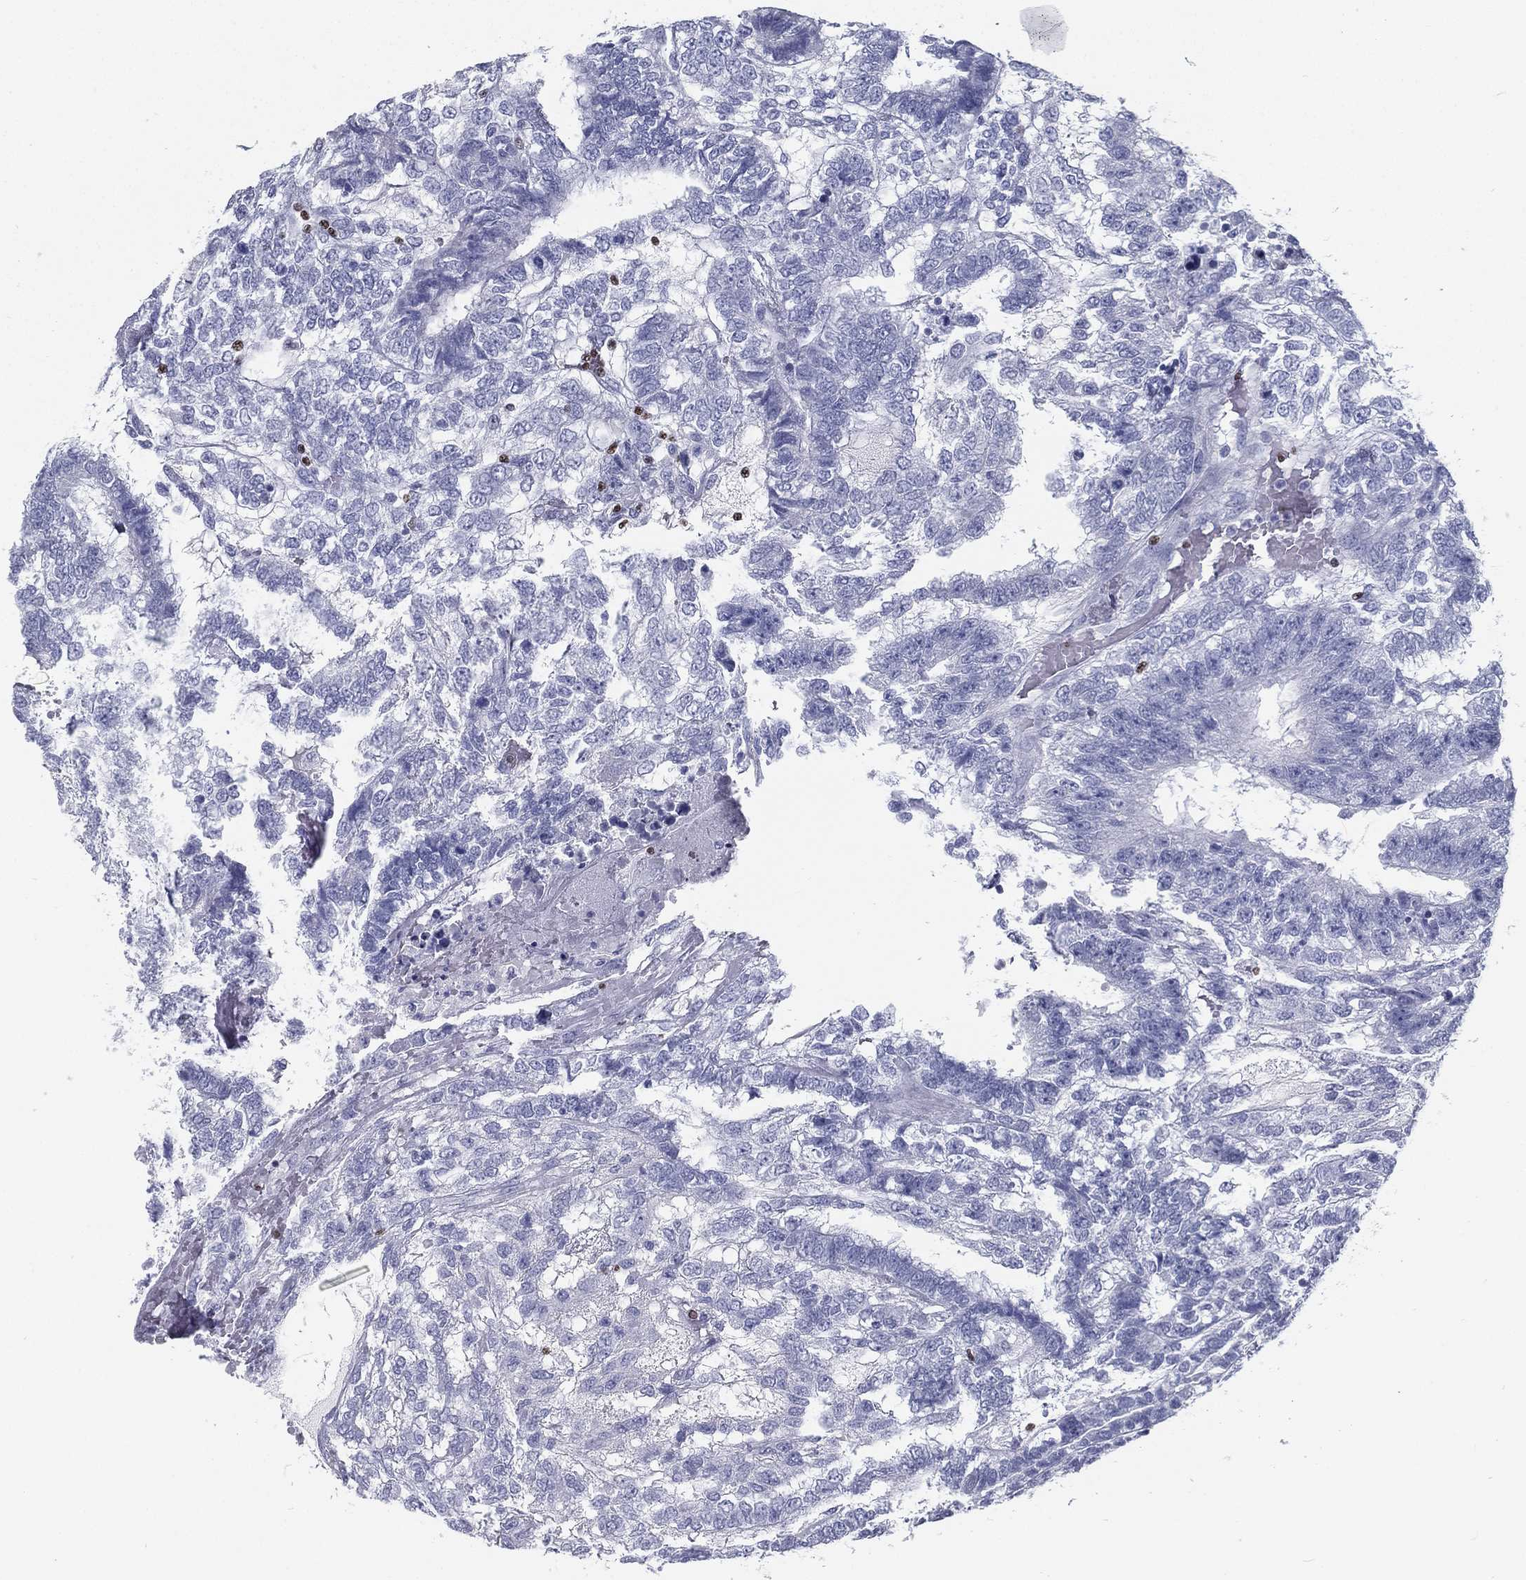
{"staining": {"intensity": "negative", "quantity": "none", "location": "none"}, "tissue": "testis cancer", "cell_type": "Tumor cells", "image_type": "cancer", "snomed": [{"axis": "morphology", "description": "Seminoma, NOS"}, {"axis": "morphology", "description": "Carcinoma, Embryonal, NOS"}, {"axis": "topography", "description": "Testis"}], "caption": "A high-resolution image shows immunohistochemistry staining of testis cancer, which demonstrates no significant positivity in tumor cells.", "gene": "PYHIN1", "patient": {"sex": "male", "age": 41}}